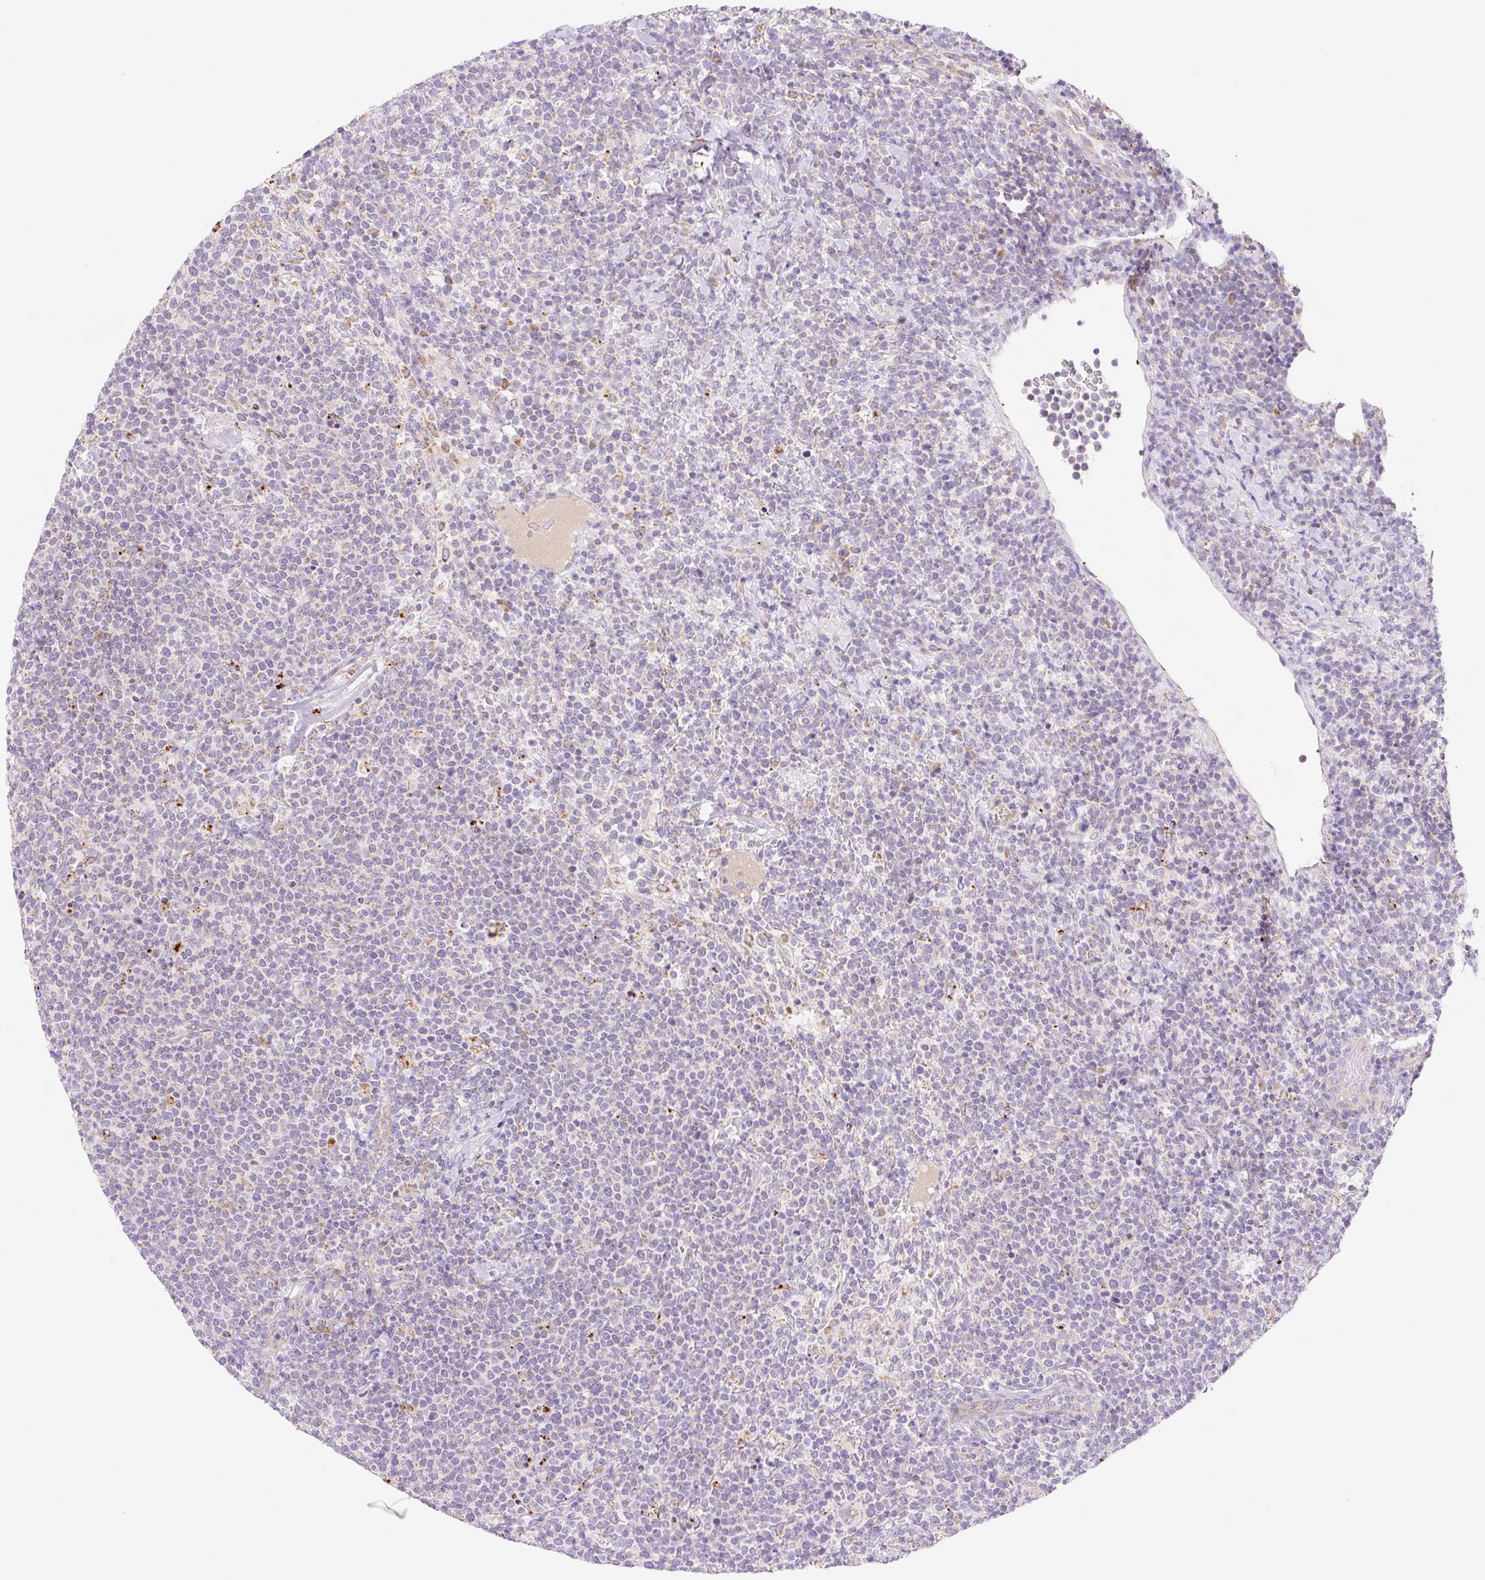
{"staining": {"intensity": "negative", "quantity": "none", "location": "none"}, "tissue": "lymphoma", "cell_type": "Tumor cells", "image_type": "cancer", "snomed": [{"axis": "morphology", "description": "Malignant lymphoma, non-Hodgkin's type, High grade"}, {"axis": "topography", "description": "Lymph node"}], "caption": "DAB (3,3'-diaminobenzidine) immunohistochemical staining of malignant lymphoma, non-Hodgkin's type (high-grade) demonstrates no significant expression in tumor cells.", "gene": "CLEC3A", "patient": {"sex": "male", "age": 61}}